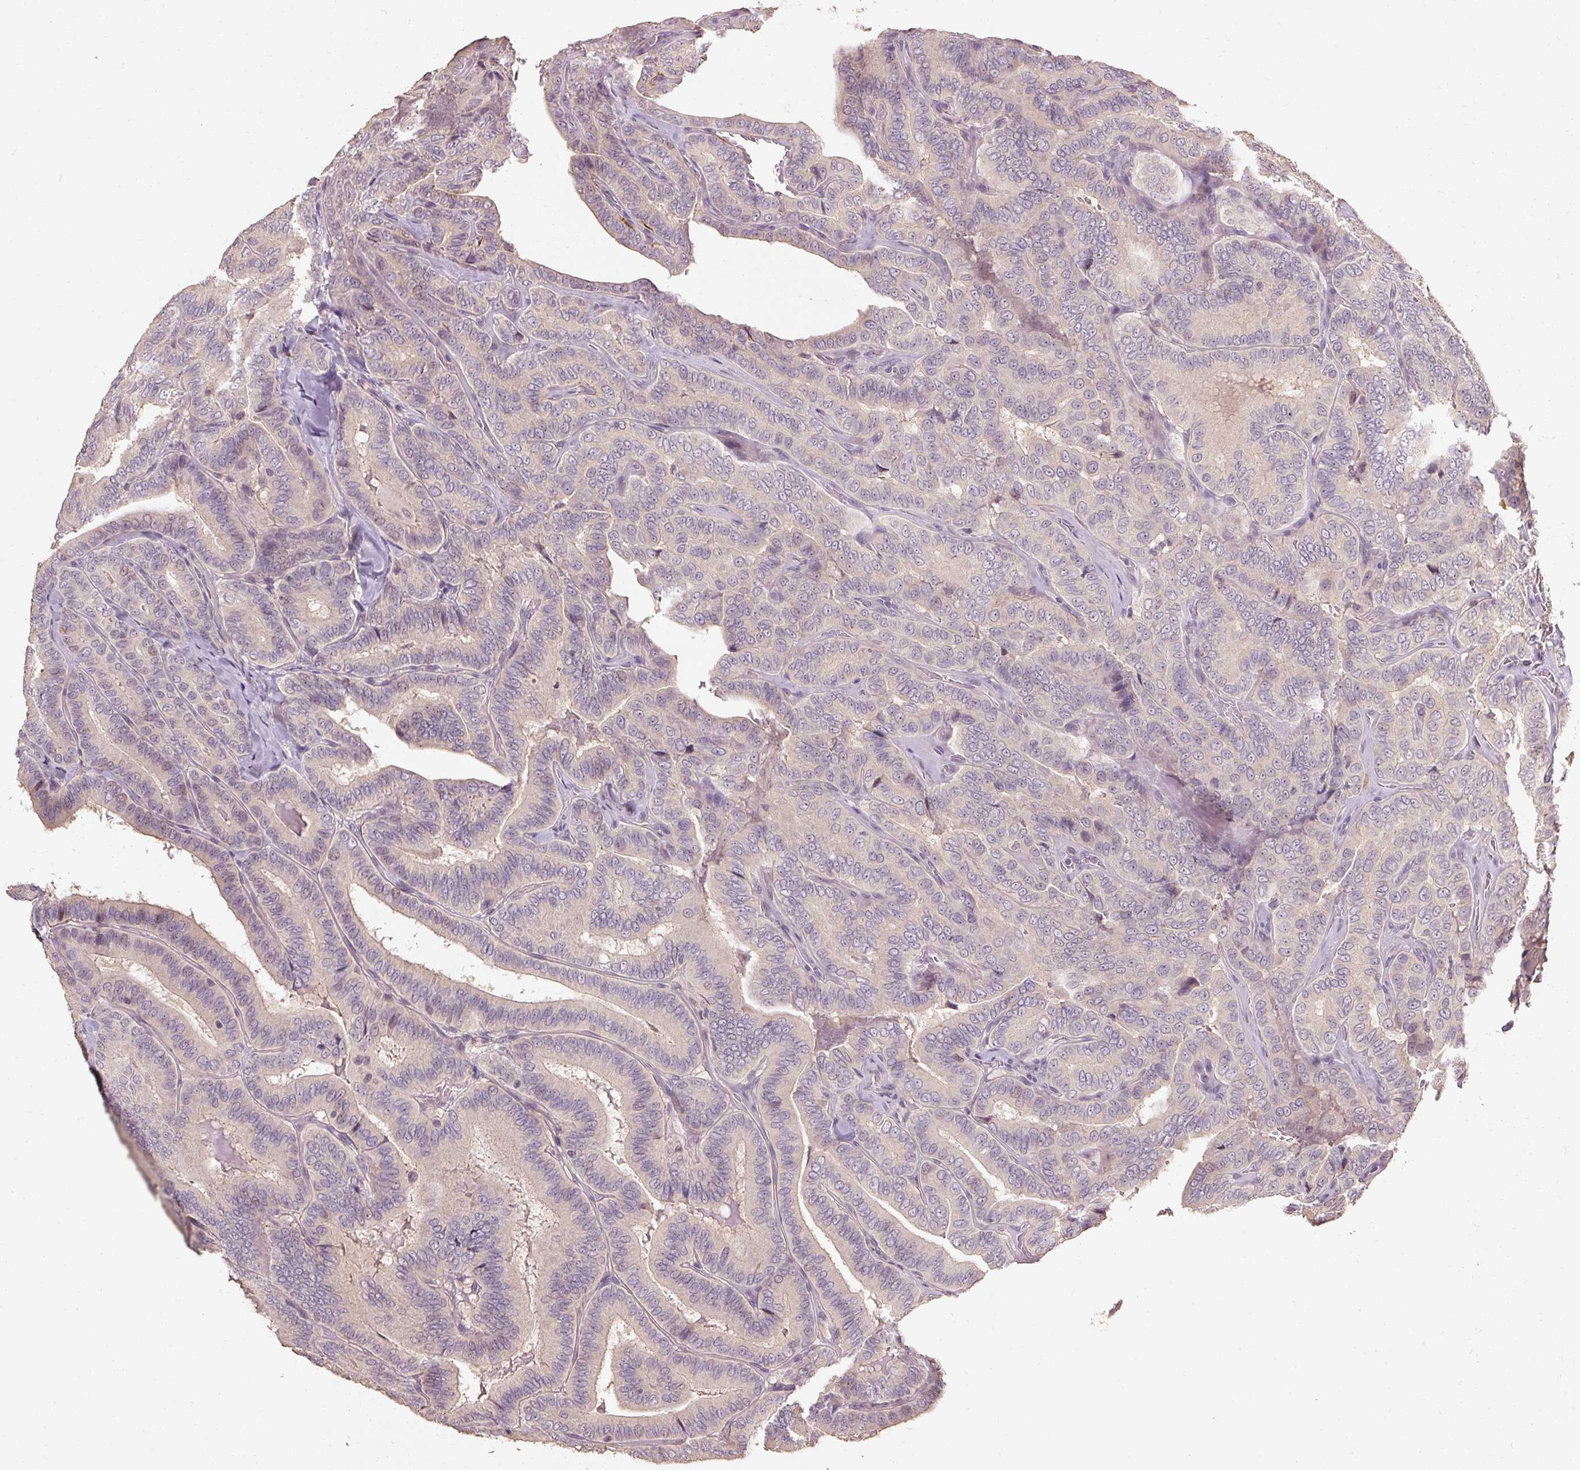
{"staining": {"intensity": "negative", "quantity": "none", "location": "none"}, "tissue": "thyroid cancer", "cell_type": "Tumor cells", "image_type": "cancer", "snomed": [{"axis": "morphology", "description": "Papillary adenocarcinoma, NOS"}, {"axis": "topography", "description": "Thyroid gland"}], "caption": "Tumor cells show no significant protein staining in thyroid cancer (papillary adenocarcinoma).", "gene": "CFAP65", "patient": {"sex": "male", "age": 61}}